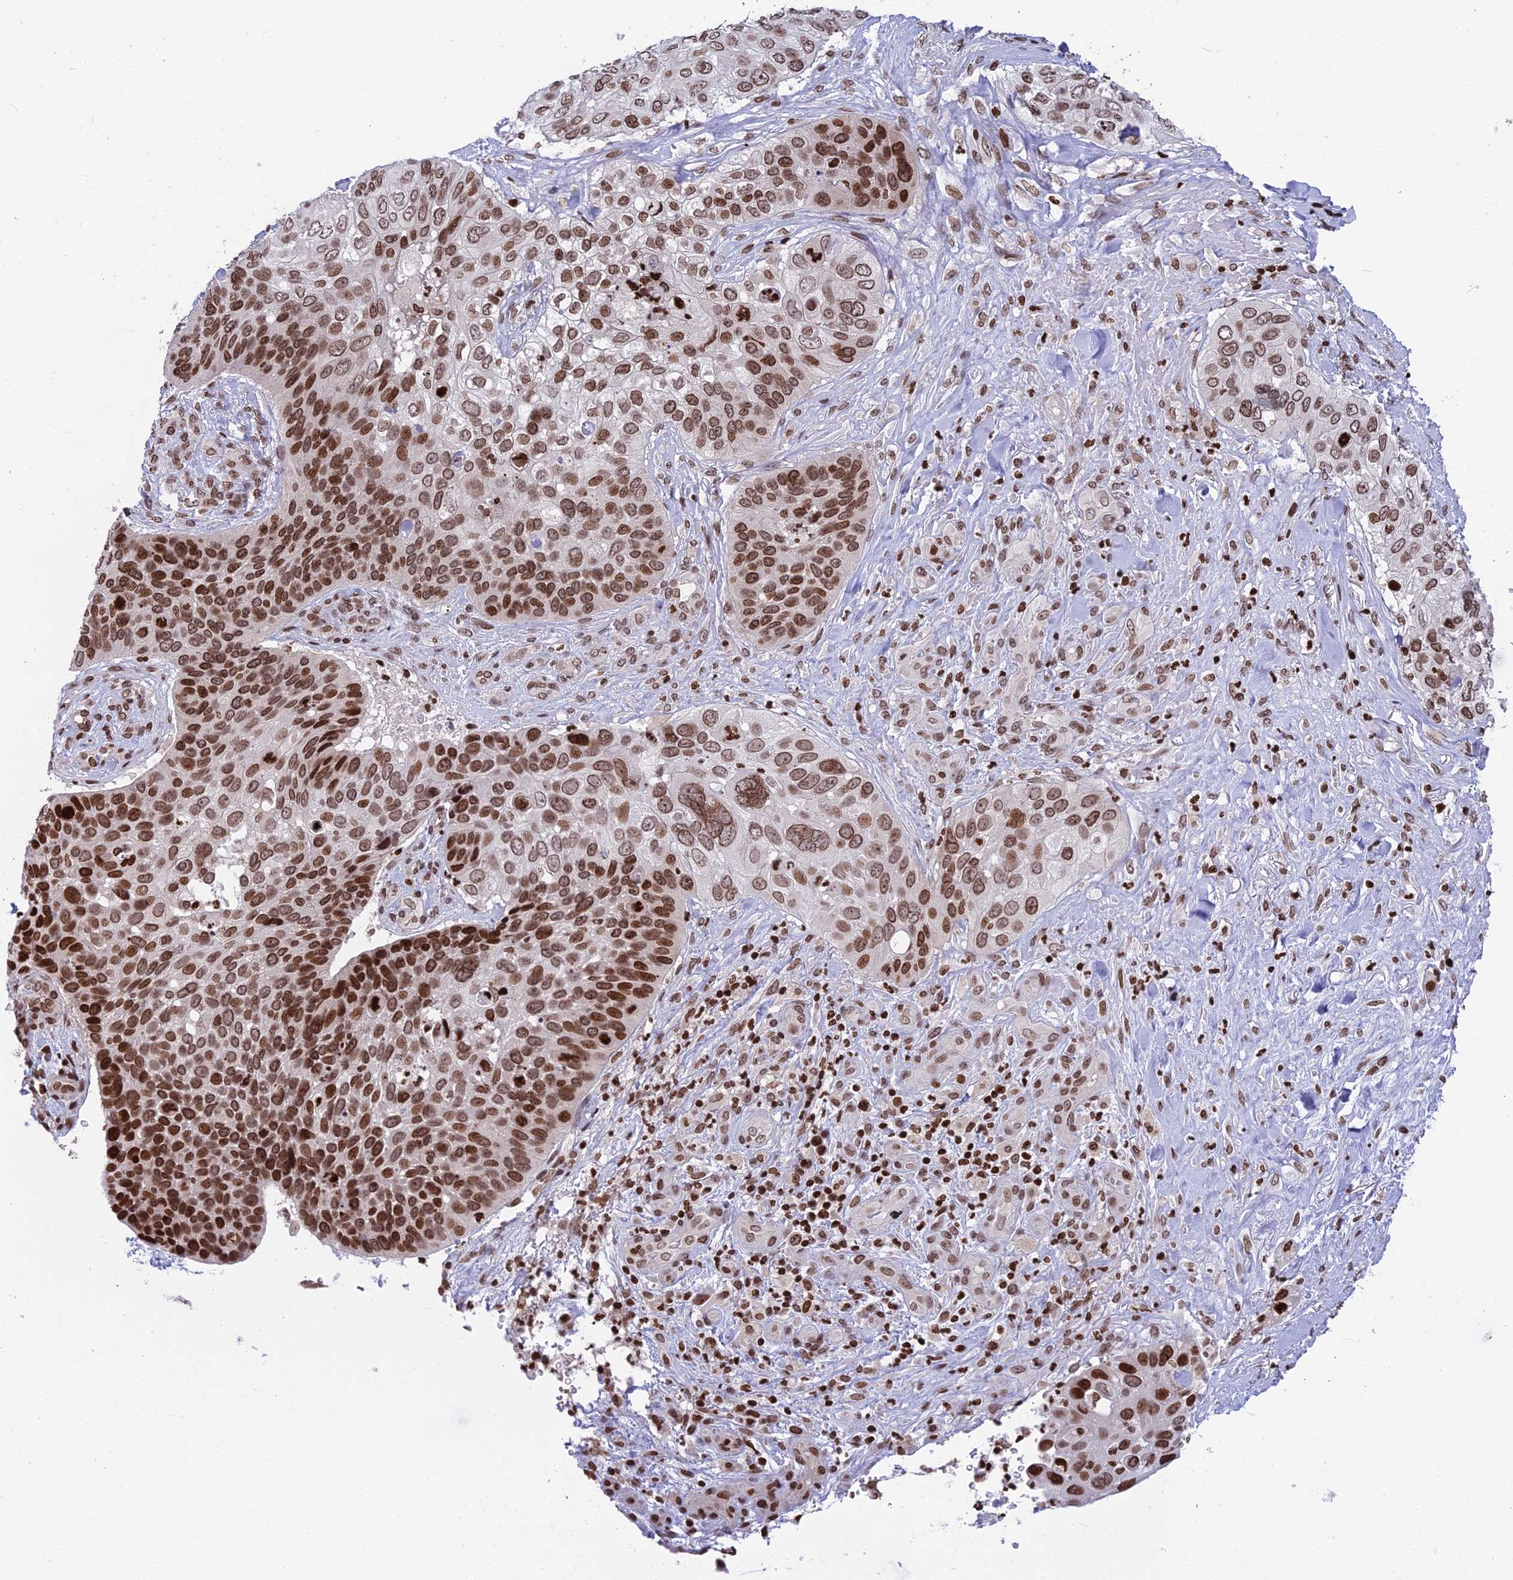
{"staining": {"intensity": "moderate", "quantity": ">75%", "location": "nuclear"}, "tissue": "skin cancer", "cell_type": "Tumor cells", "image_type": "cancer", "snomed": [{"axis": "morphology", "description": "Basal cell carcinoma"}, {"axis": "topography", "description": "Skin"}], "caption": "Moderate nuclear positivity is appreciated in about >75% of tumor cells in skin cancer (basal cell carcinoma). Using DAB (3,3'-diaminobenzidine) (brown) and hematoxylin (blue) stains, captured at high magnification using brightfield microscopy.", "gene": "TET2", "patient": {"sex": "female", "age": 74}}